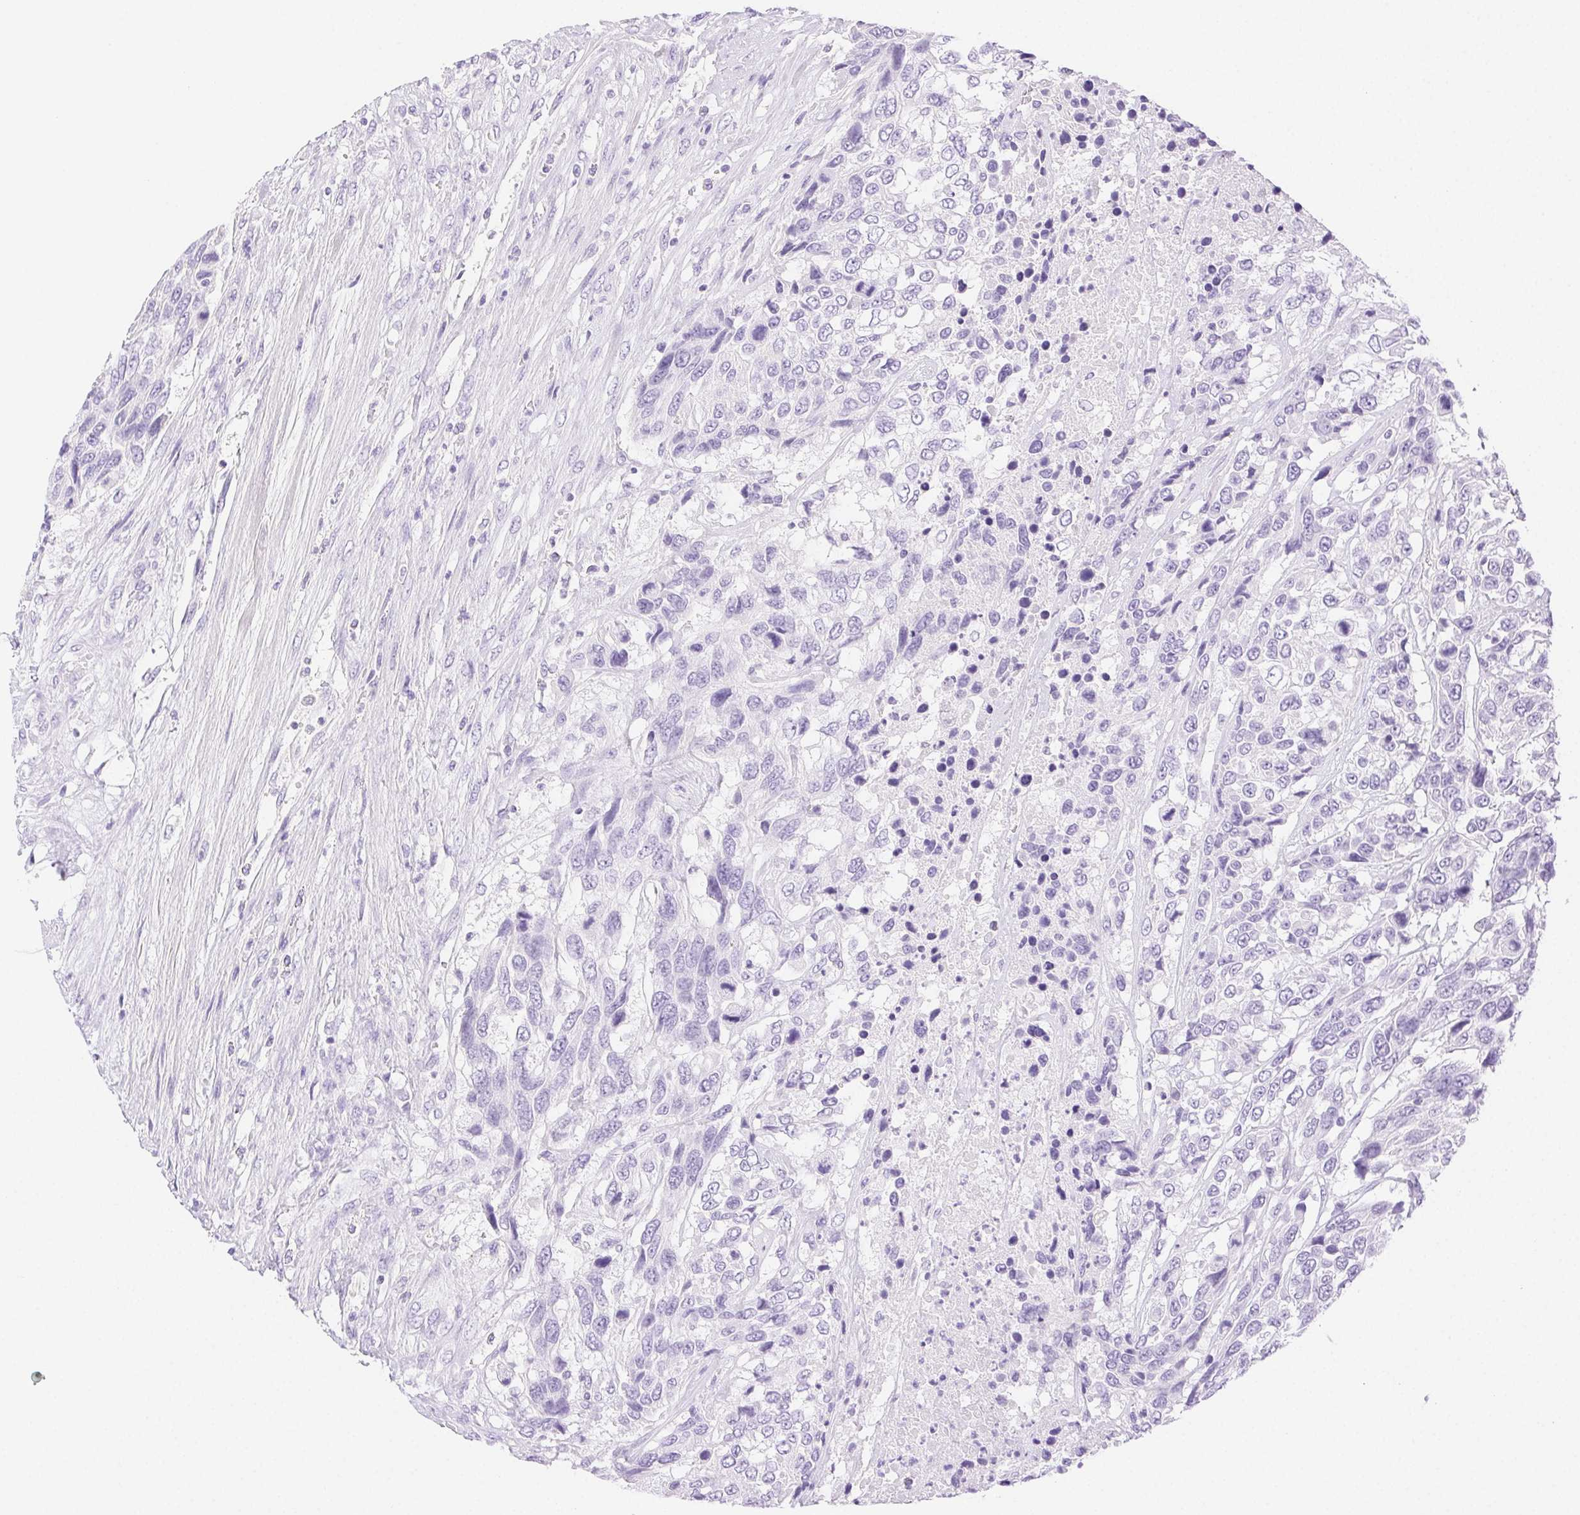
{"staining": {"intensity": "negative", "quantity": "none", "location": "none"}, "tissue": "urothelial cancer", "cell_type": "Tumor cells", "image_type": "cancer", "snomed": [{"axis": "morphology", "description": "Urothelial carcinoma, High grade"}, {"axis": "topography", "description": "Urinary bladder"}], "caption": "This is an immunohistochemistry image of human high-grade urothelial carcinoma. There is no expression in tumor cells.", "gene": "SPACA4", "patient": {"sex": "female", "age": 70}}